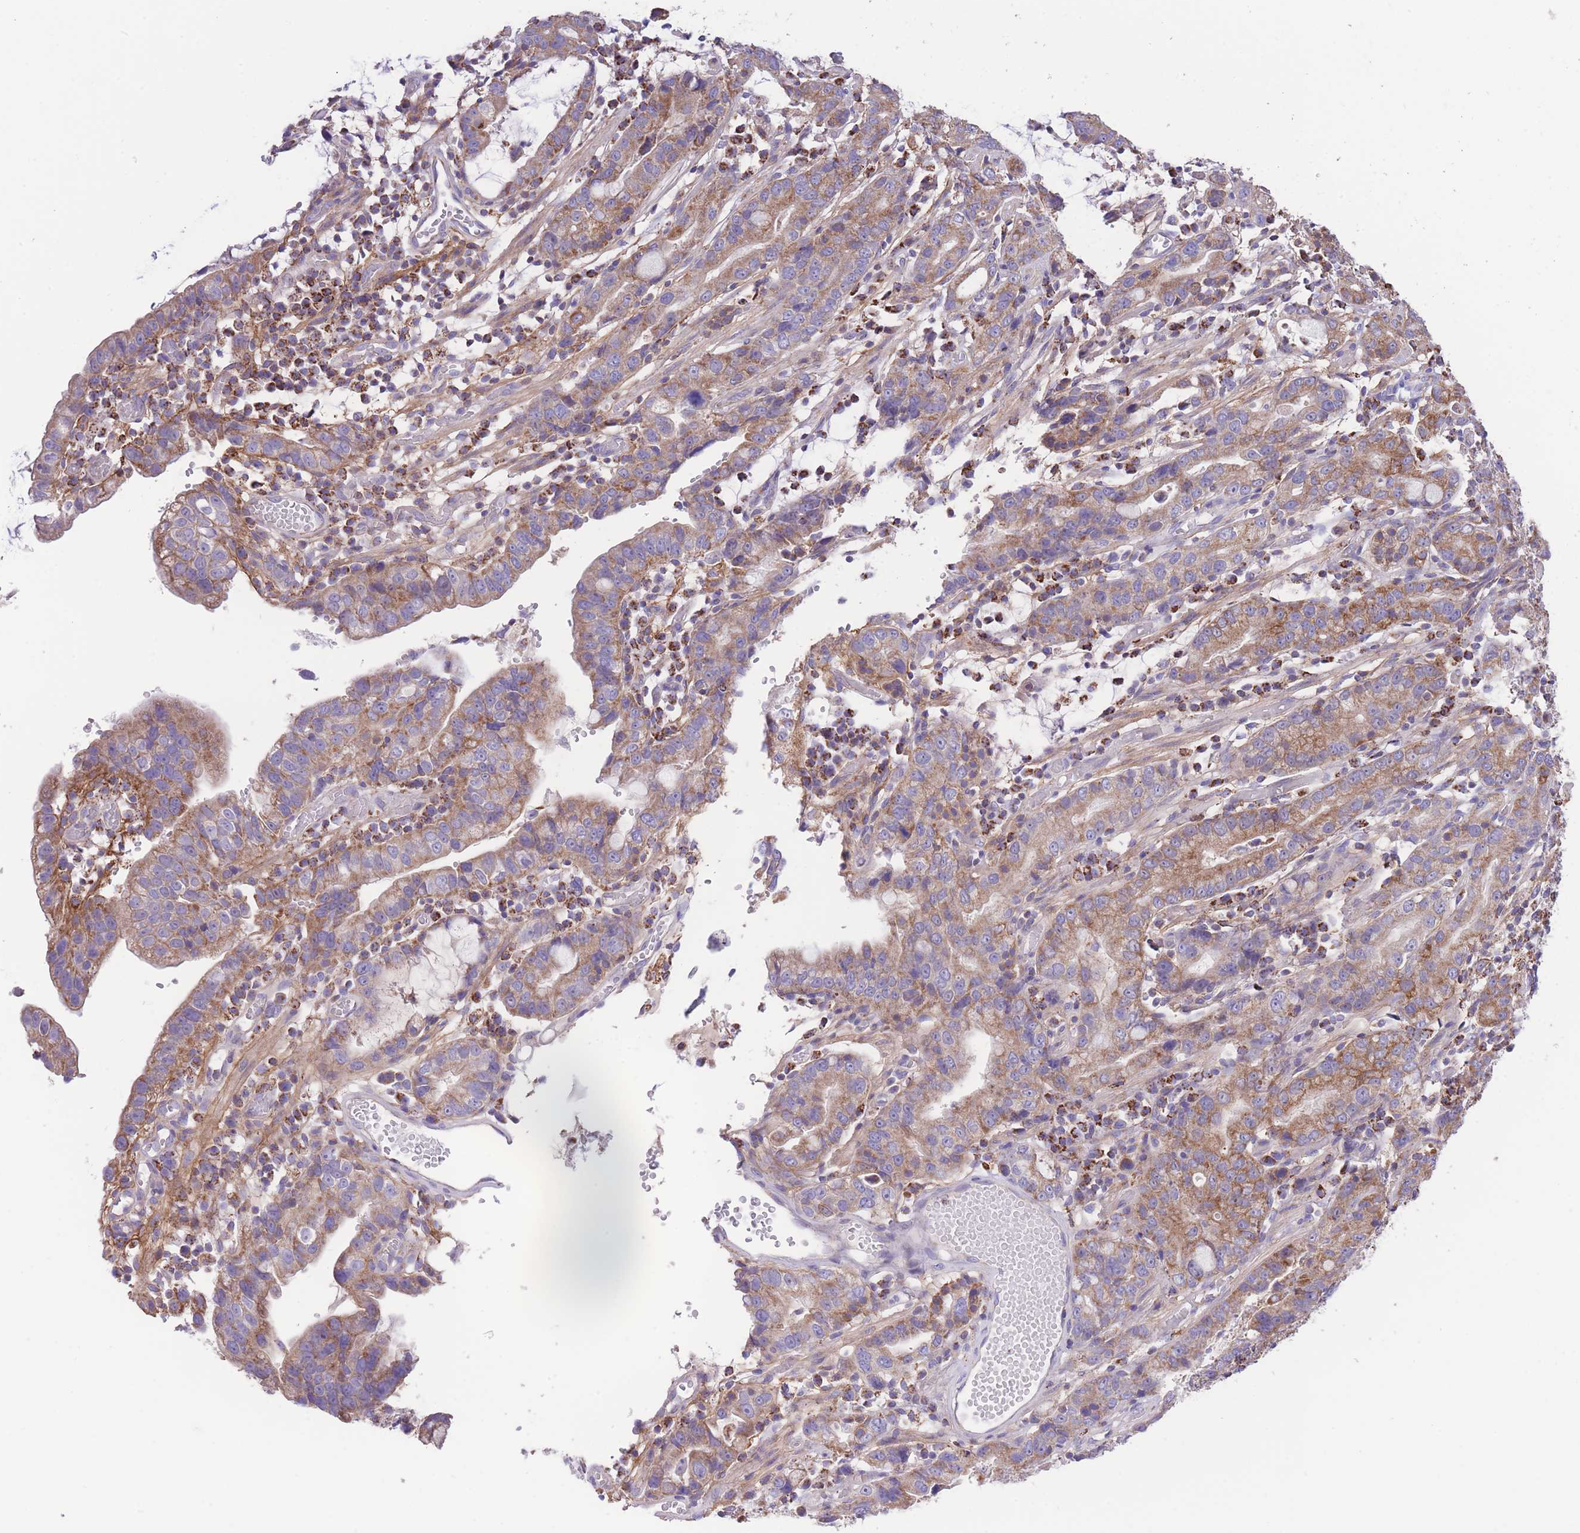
{"staining": {"intensity": "moderate", "quantity": ">75%", "location": "cytoplasmic/membranous"}, "tissue": "stomach cancer", "cell_type": "Tumor cells", "image_type": "cancer", "snomed": [{"axis": "morphology", "description": "Adenocarcinoma, NOS"}, {"axis": "topography", "description": "Stomach"}], "caption": "Stomach cancer stained for a protein demonstrates moderate cytoplasmic/membranous positivity in tumor cells.", "gene": "ST3GAL3", "patient": {"sex": "male", "age": 55}}